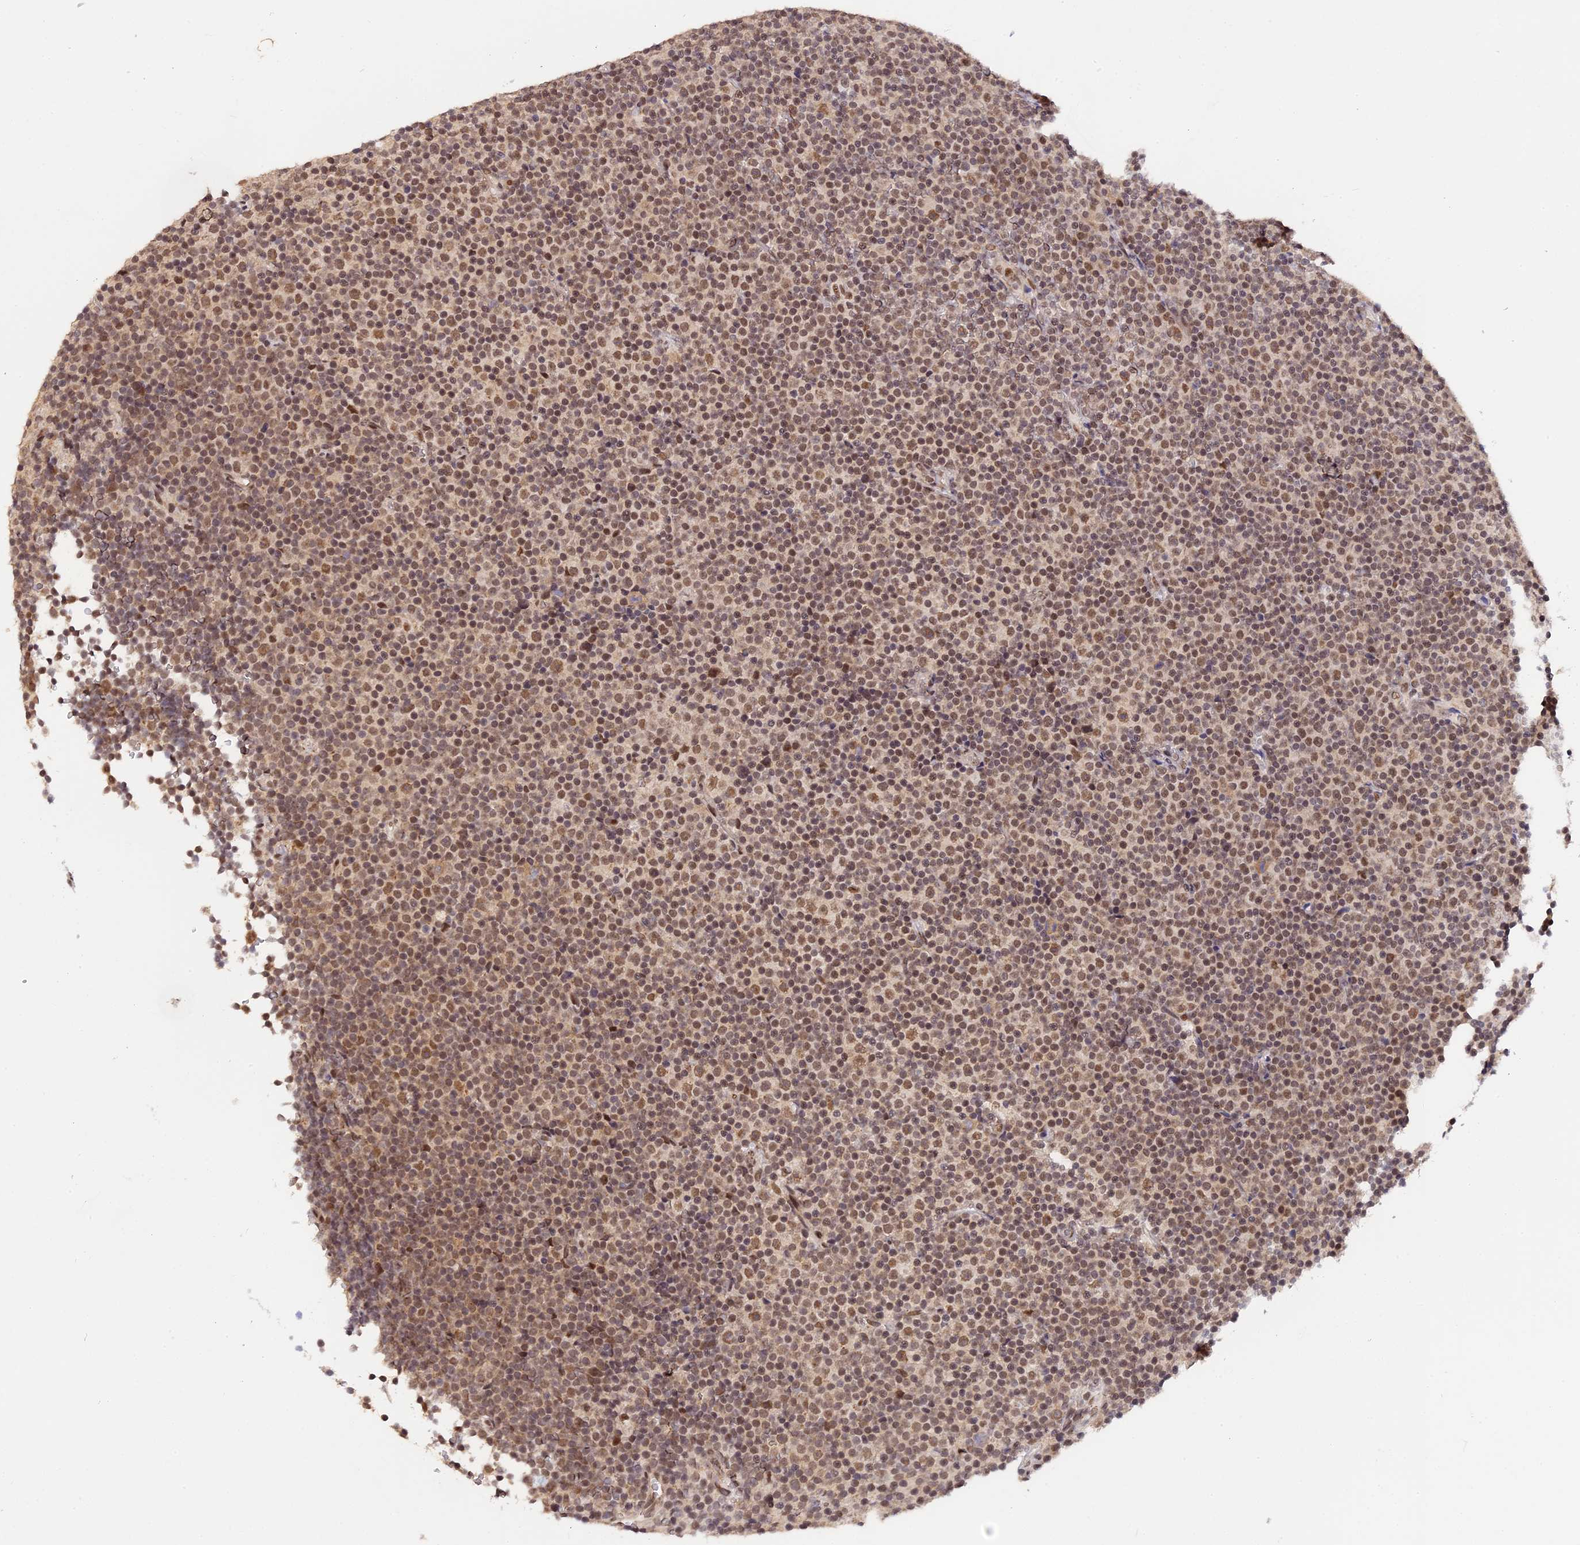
{"staining": {"intensity": "moderate", "quantity": ">75%", "location": "nuclear"}, "tissue": "lymphoma", "cell_type": "Tumor cells", "image_type": "cancer", "snomed": [{"axis": "morphology", "description": "Malignant lymphoma, non-Hodgkin's type, Low grade"}, {"axis": "topography", "description": "Lymph node"}], "caption": "About >75% of tumor cells in lymphoma display moderate nuclear protein positivity as visualized by brown immunohistochemical staining.", "gene": "POLR2C", "patient": {"sex": "female", "age": 67}}